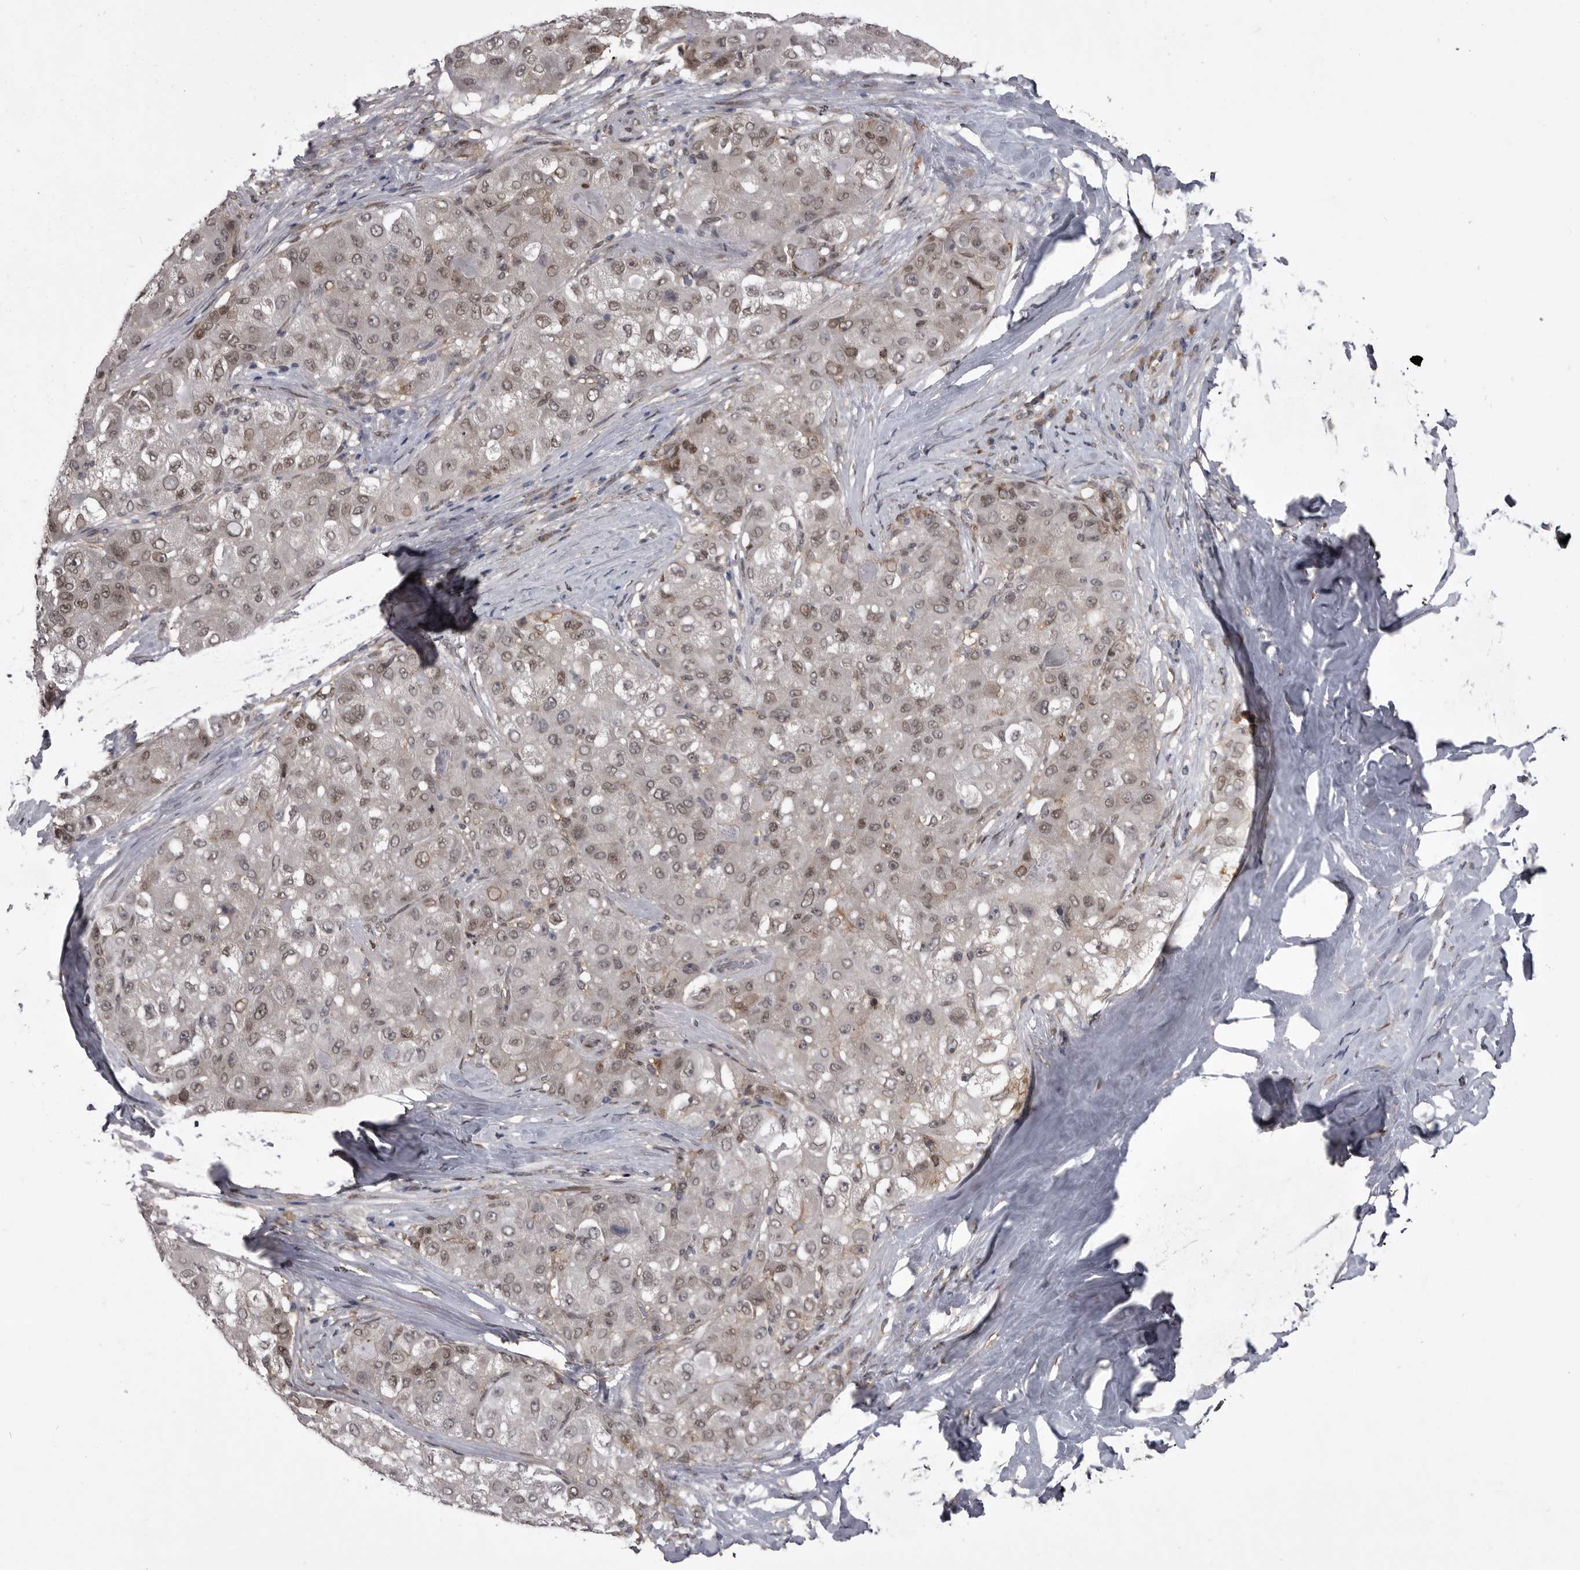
{"staining": {"intensity": "weak", "quantity": ">75%", "location": "nuclear"}, "tissue": "liver cancer", "cell_type": "Tumor cells", "image_type": "cancer", "snomed": [{"axis": "morphology", "description": "Carcinoma, Hepatocellular, NOS"}, {"axis": "topography", "description": "Liver"}], "caption": "Tumor cells demonstrate low levels of weak nuclear positivity in about >75% of cells in liver hepatocellular carcinoma.", "gene": "ABL1", "patient": {"sex": "male", "age": 80}}